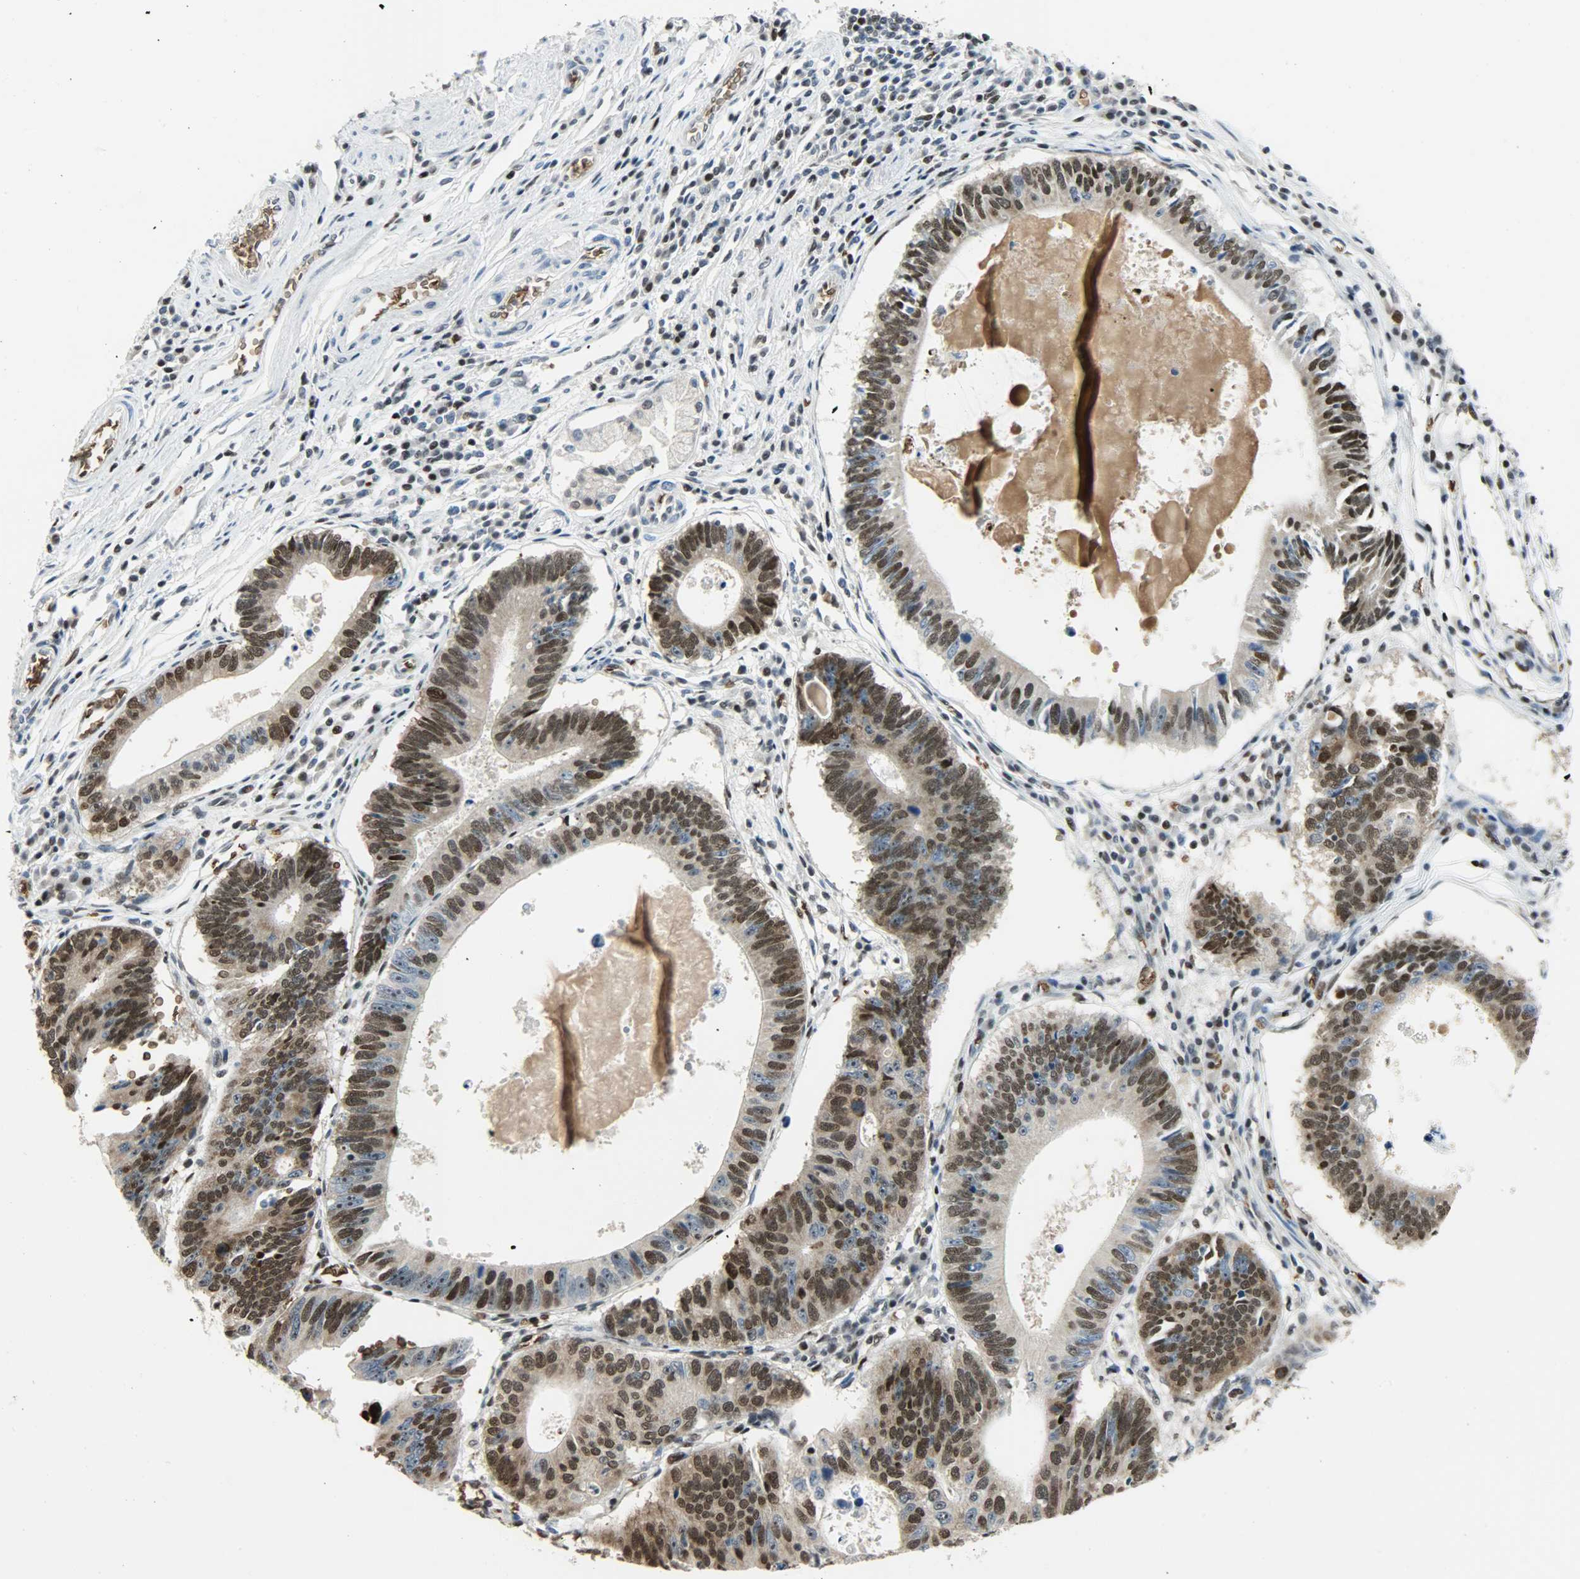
{"staining": {"intensity": "strong", "quantity": ">75%", "location": "cytoplasmic/membranous,nuclear"}, "tissue": "stomach cancer", "cell_type": "Tumor cells", "image_type": "cancer", "snomed": [{"axis": "morphology", "description": "Adenocarcinoma, NOS"}, {"axis": "topography", "description": "Stomach"}], "caption": "A high amount of strong cytoplasmic/membranous and nuclear expression is appreciated in about >75% of tumor cells in stomach cancer tissue.", "gene": "SNAI1", "patient": {"sex": "male", "age": 59}}